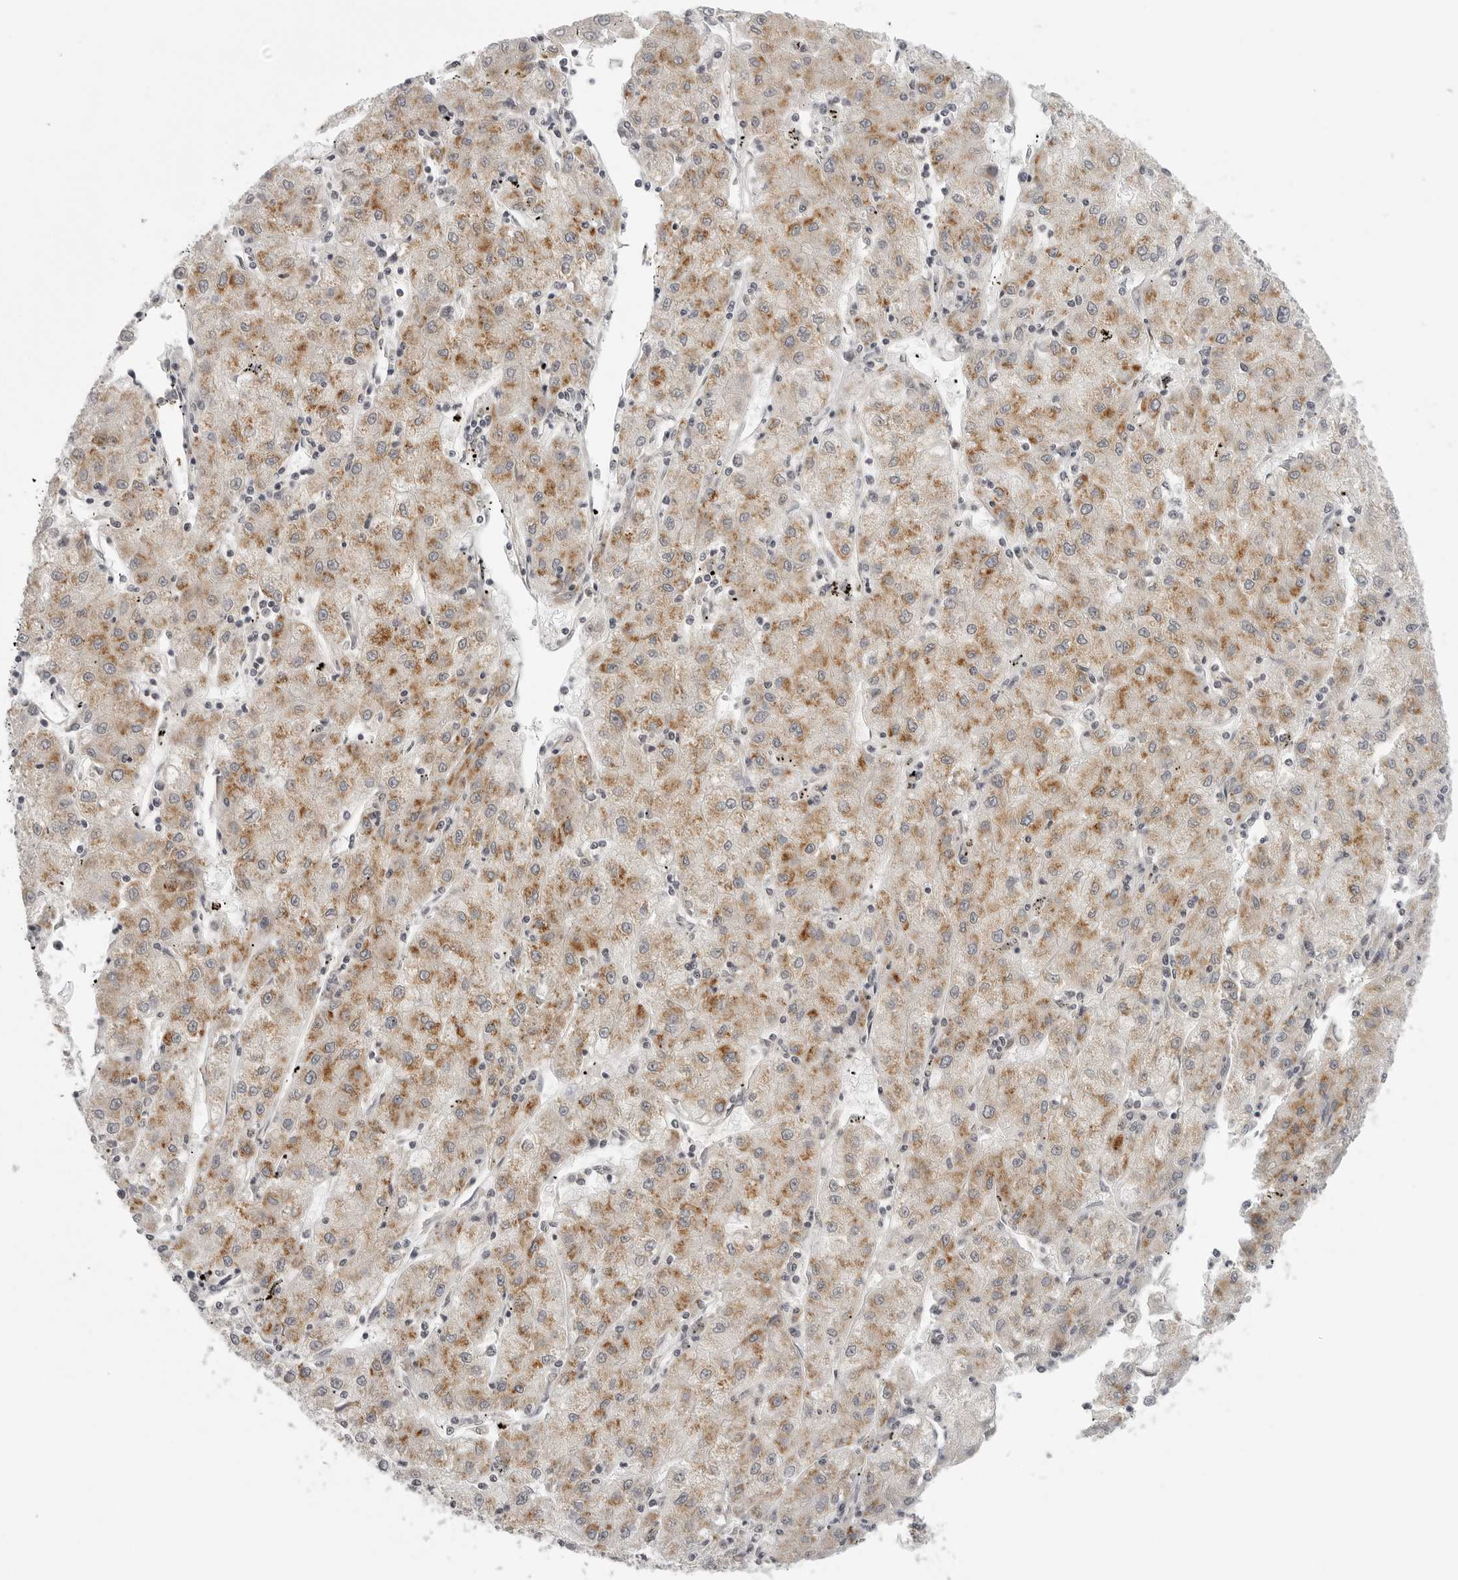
{"staining": {"intensity": "moderate", "quantity": ">75%", "location": "cytoplasmic/membranous"}, "tissue": "liver cancer", "cell_type": "Tumor cells", "image_type": "cancer", "snomed": [{"axis": "morphology", "description": "Carcinoma, Hepatocellular, NOS"}, {"axis": "topography", "description": "Liver"}], "caption": "Liver cancer (hepatocellular carcinoma) stained with DAB IHC demonstrates medium levels of moderate cytoplasmic/membranous staining in about >75% of tumor cells. Using DAB (brown) and hematoxylin (blue) stains, captured at high magnification using brightfield microscopy.", "gene": "TUT4", "patient": {"sex": "male", "age": 72}}